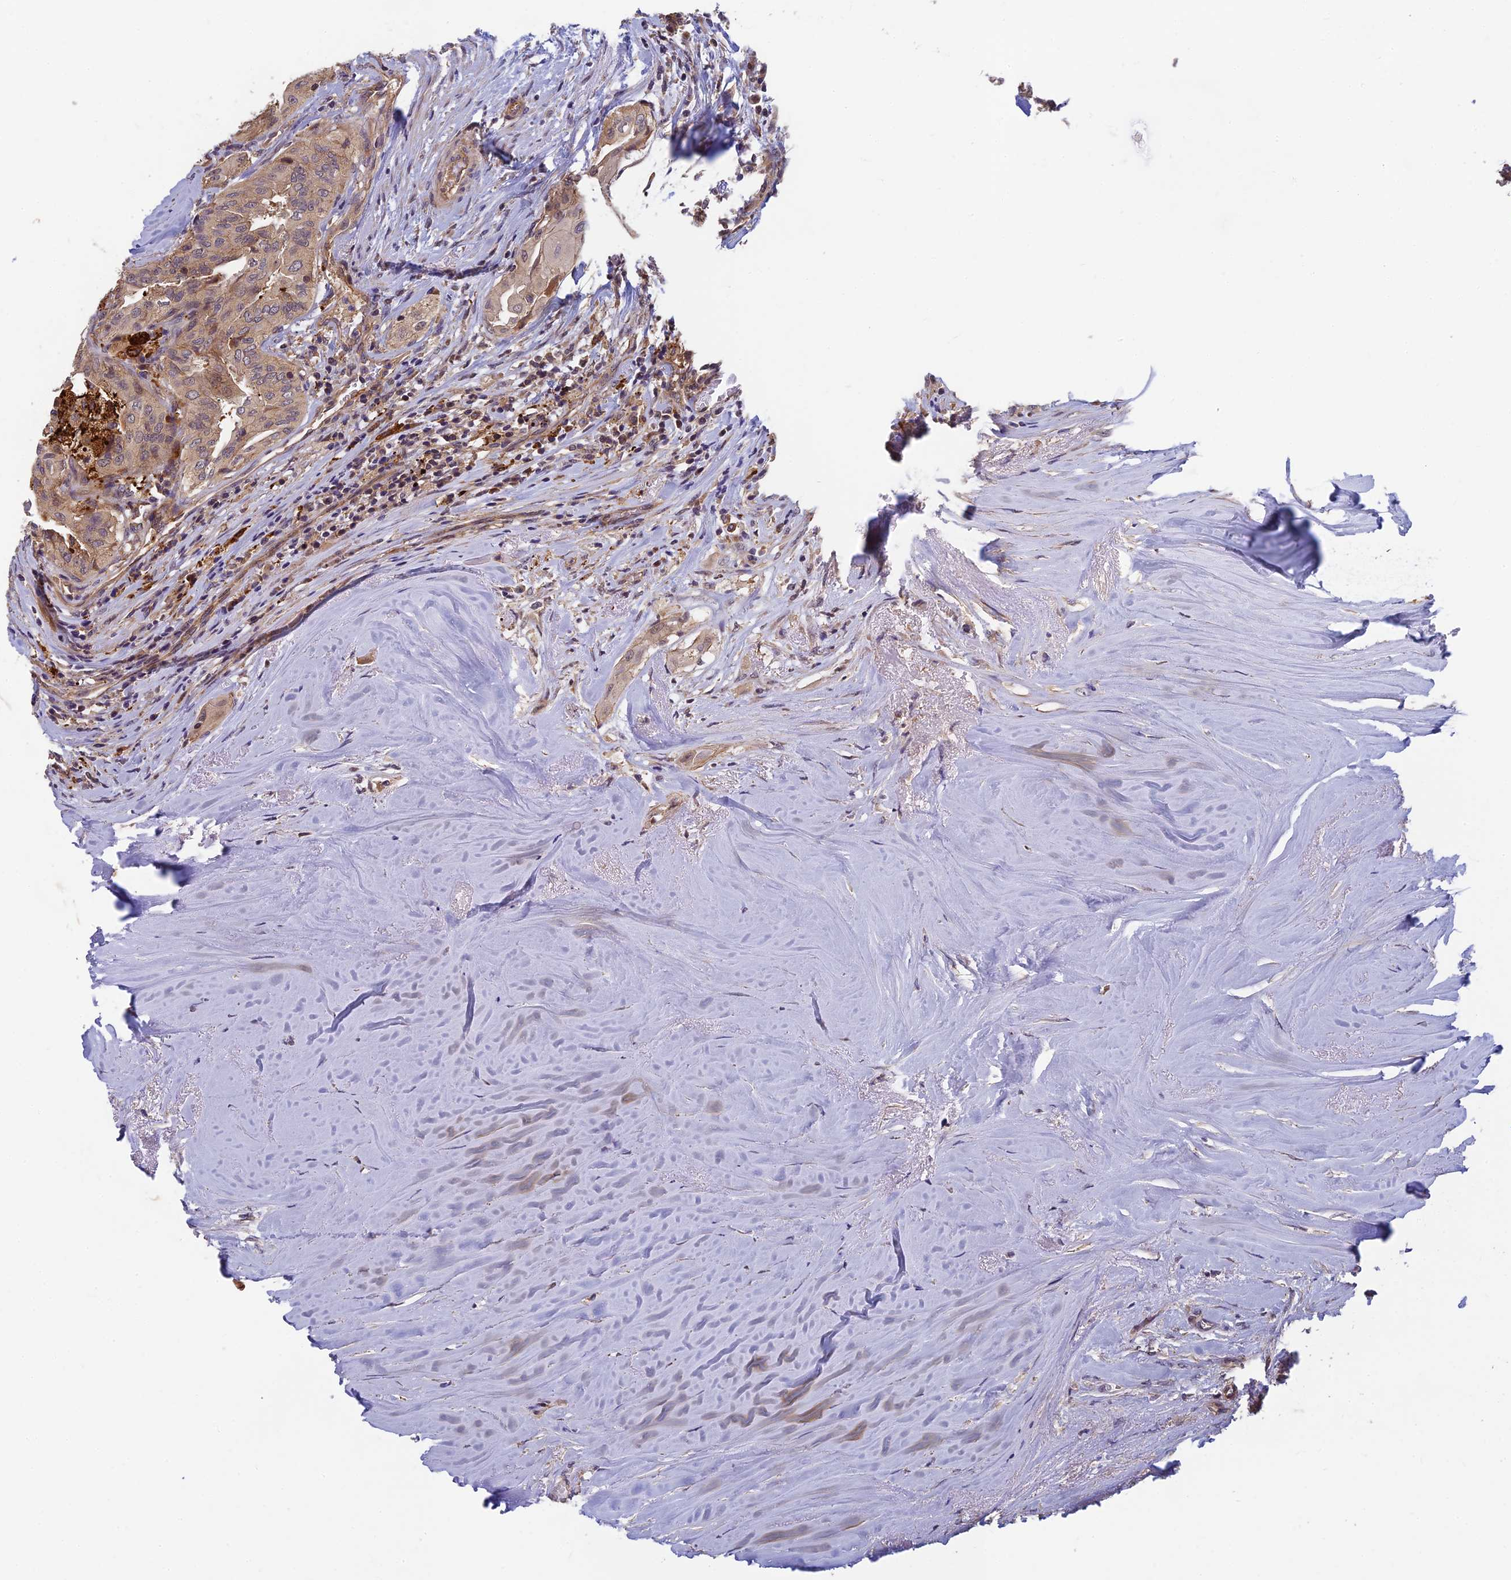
{"staining": {"intensity": "weak", "quantity": ">75%", "location": "cytoplasmic/membranous"}, "tissue": "thyroid cancer", "cell_type": "Tumor cells", "image_type": "cancer", "snomed": [{"axis": "morphology", "description": "Papillary adenocarcinoma, NOS"}, {"axis": "topography", "description": "Thyroid gland"}], "caption": "A brown stain highlights weak cytoplasmic/membranous staining of a protein in human thyroid papillary adenocarcinoma tumor cells. (brown staining indicates protein expression, while blue staining denotes nuclei).", "gene": "PIKFYVE", "patient": {"sex": "female", "age": 59}}